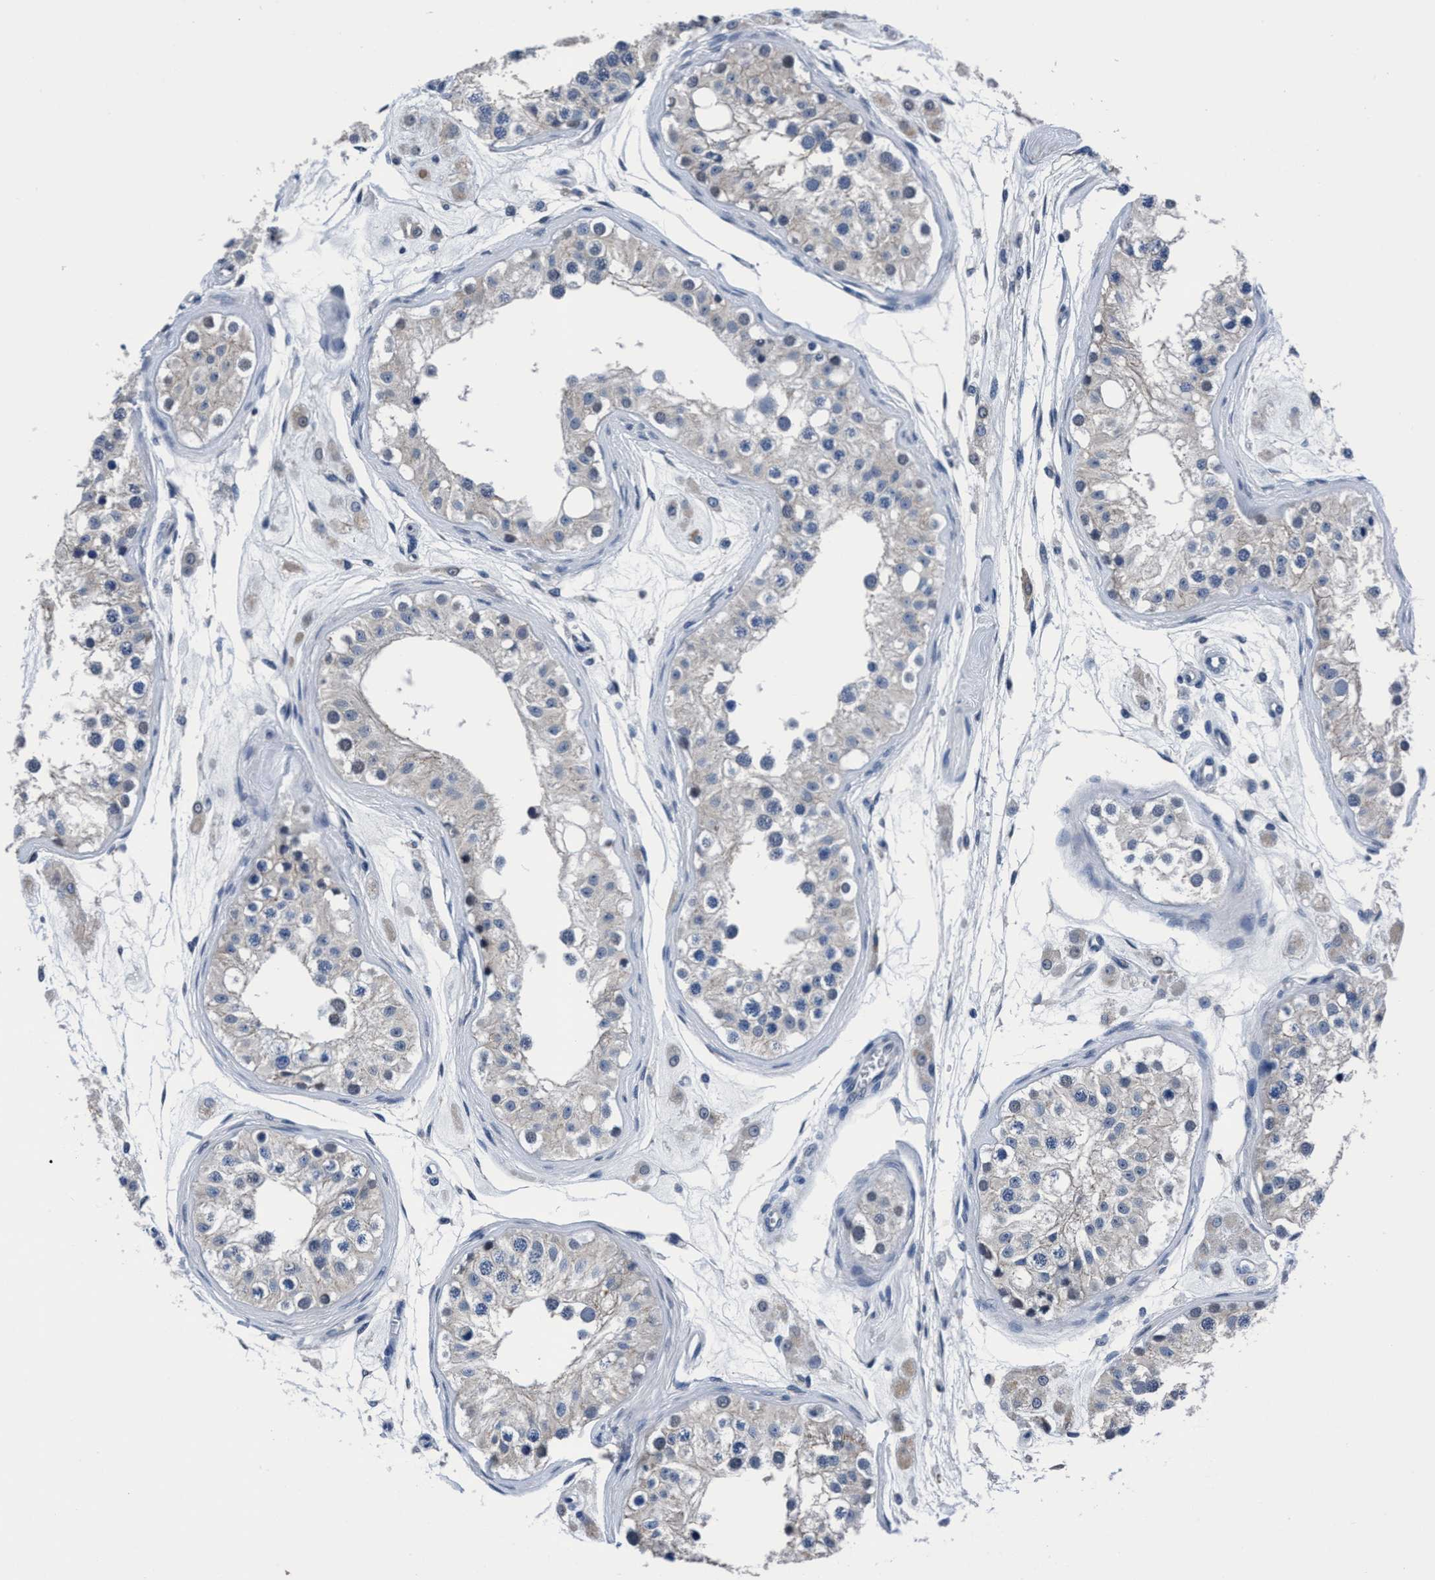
{"staining": {"intensity": "weak", "quantity": "<25%", "location": "cytoplasmic/membranous"}, "tissue": "testis", "cell_type": "Cells in seminiferous ducts", "image_type": "normal", "snomed": [{"axis": "morphology", "description": "Normal tissue, NOS"}, {"axis": "morphology", "description": "Adenocarcinoma, metastatic, NOS"}, {"axis": "topography", "description": "Testis"}], "caption": "Immunohistochemistry (IHC) histopathology image of unremarkable testis stained for a protein (brown), which exhibits no expression in cells in seminiferous ducts. (IHC, brightfield microscopy, high magnification).", "gene": "TMEM94", "patient": {"sex": "male", "age": 26}}